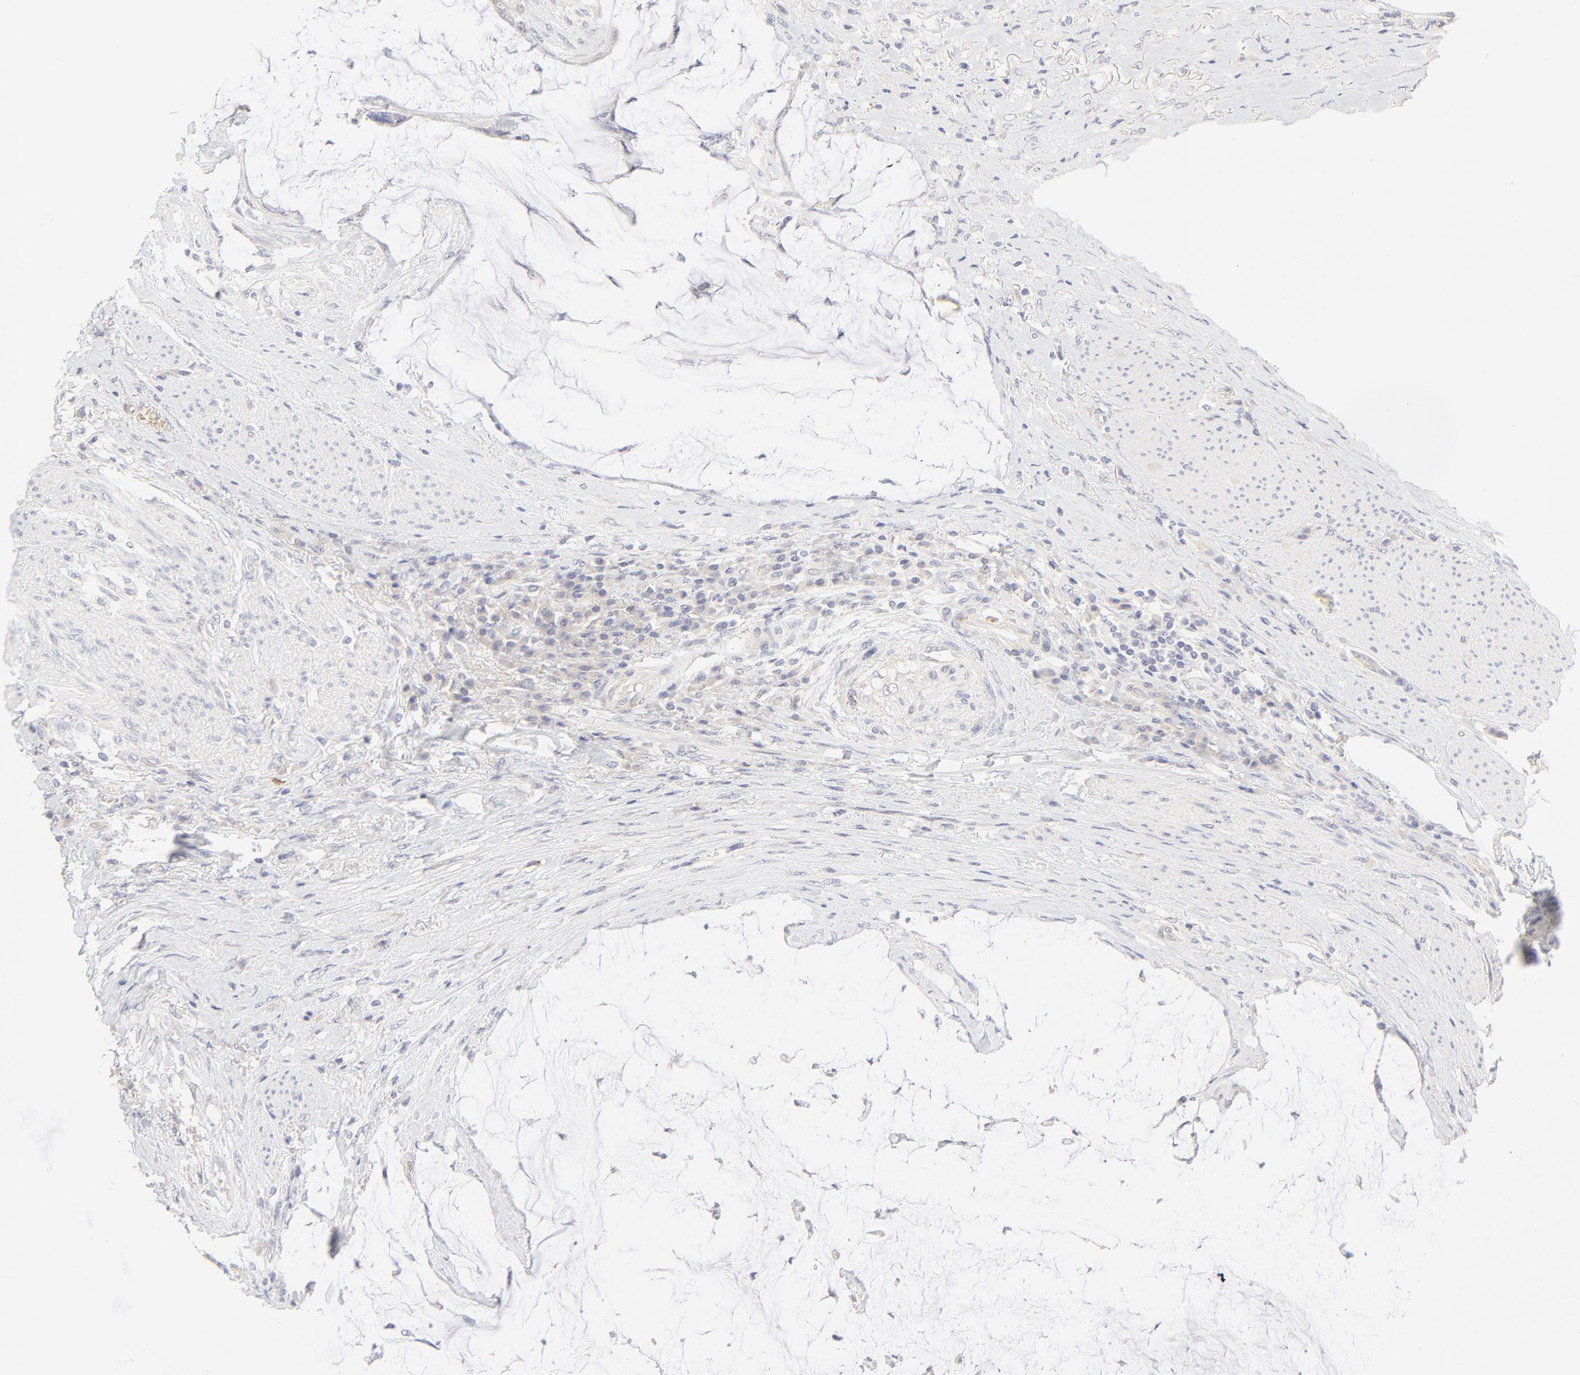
{"staining": {"intensity": "weak", "quantity": "25%-75%", "location": "cytoplasmic/membranous"}, "tissue": "colorectal cancer", "cell_type": "Tumor cells", "image_type": "cancer", "snomed": [{"axis": "morphology", "description": "Normal tissue, NOS"}, {"axis": "morphology", "description": "Adenocarcinoma, NOS"}, {"axis": "topography", "description": "Rectum"}, {"axis": "topography", "description": "Peripheral nerve tissue"}], "caption": "Tumor cells reveal weak cytoplasmic/membranous staining in about 25%-75% of cells in colorectal cancer. Immunohistochemistry stains the protein in brown and the nuclei are stained blue.", "gene": "NKX2-2", "patient": {"sex": "female", "age": 77}}